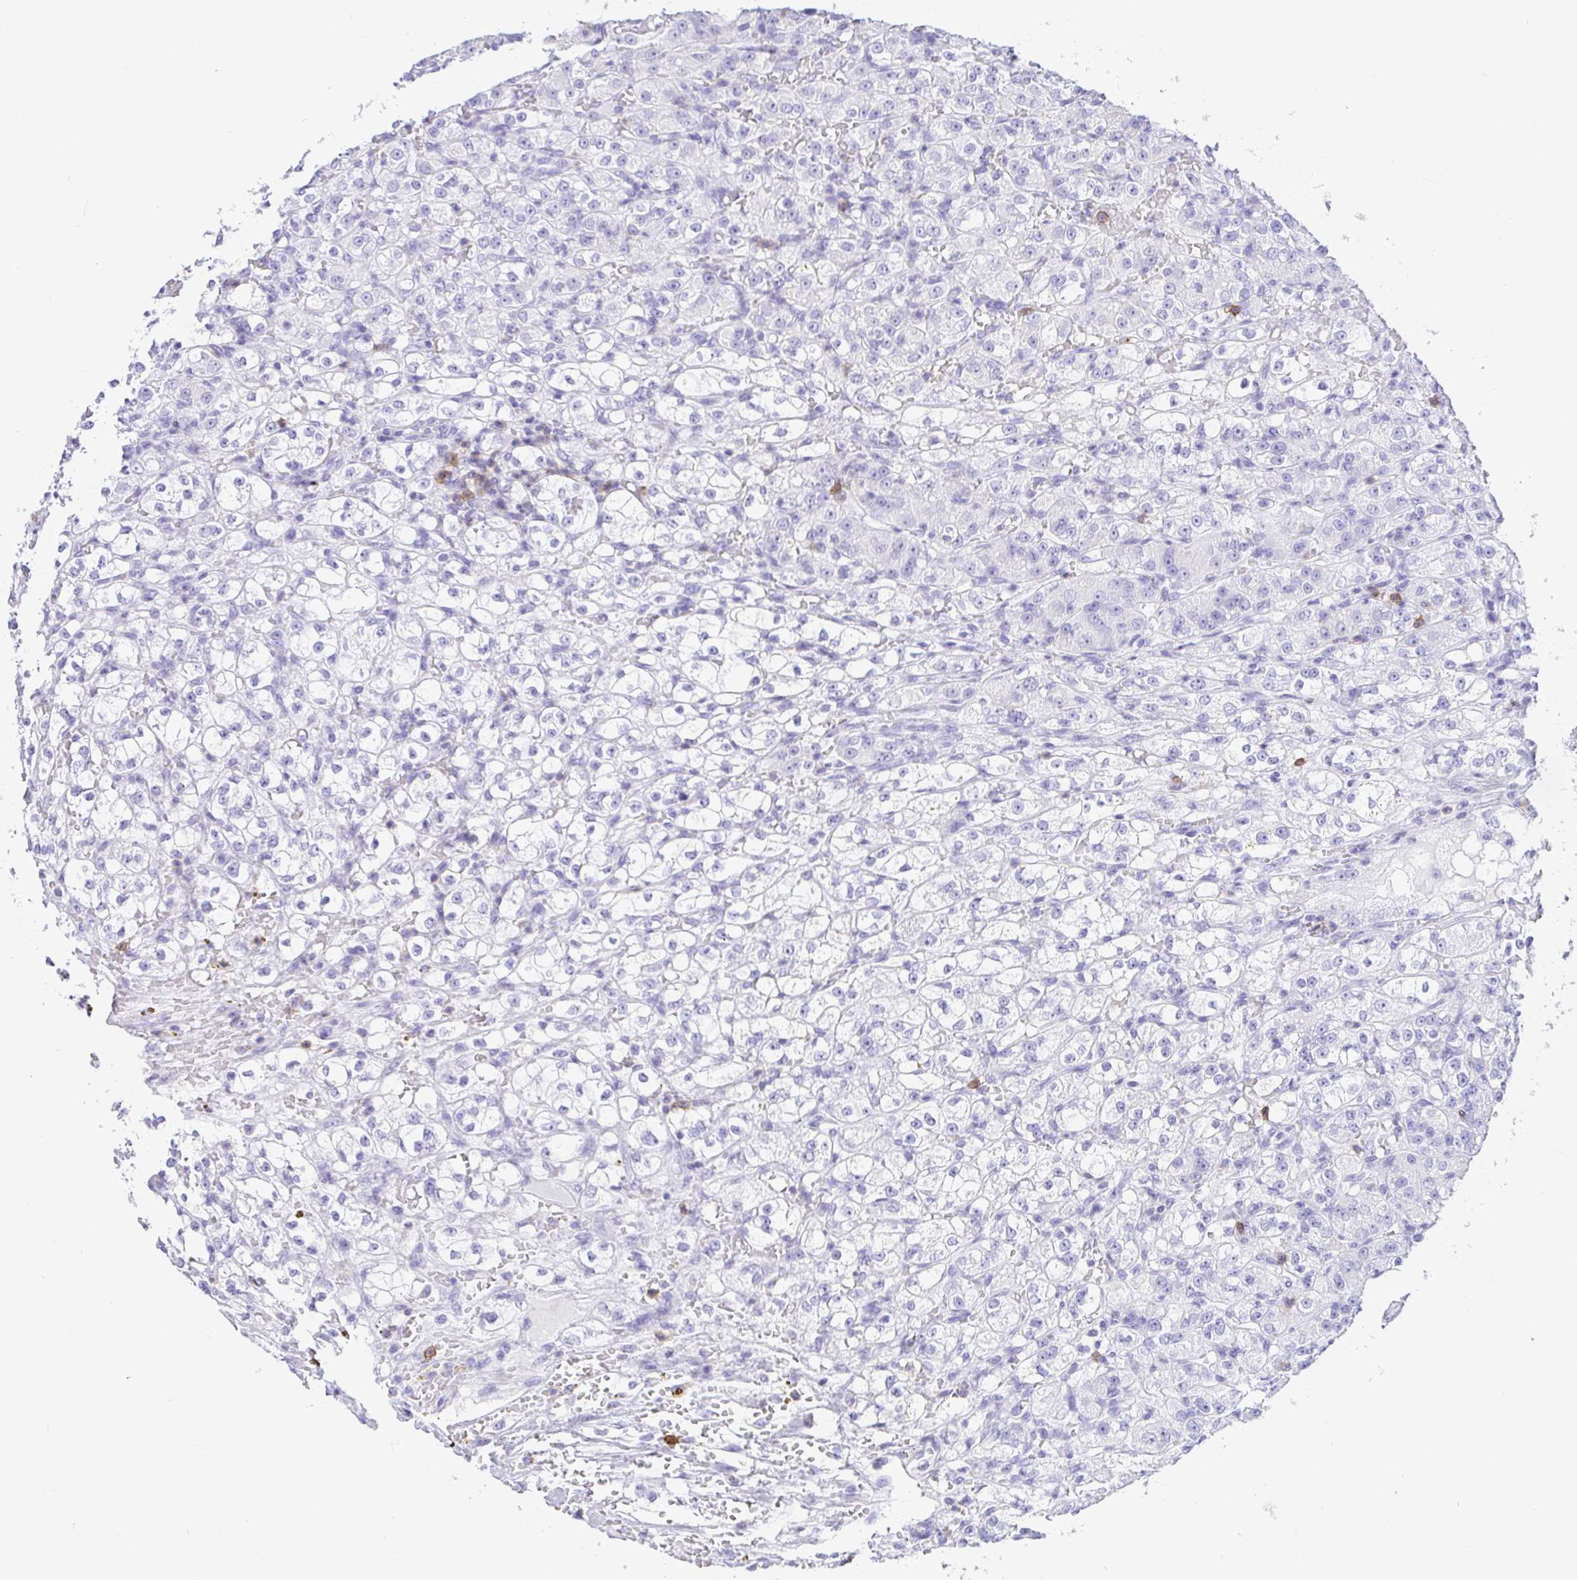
{"staining": {"intensity": "negative", "quantity": "none", "location": "none"}, "tissue": "renal cancer", "cell_type": "Tumor cells", "image_type": "cancer", "snomed": [{"axis": "morphology", "description": "Normal tissue, NOS"}, {"axis": "morphology", "description": "Adenocarcinoma, NOS"}, {"axis": "topography", "description": "Kidney"}], "caption": "This is an IHC image of human renal cancer. There is no staining in tumor cells.", "gene": "CD5", "patient": {"sex": "male", "age": 61}}